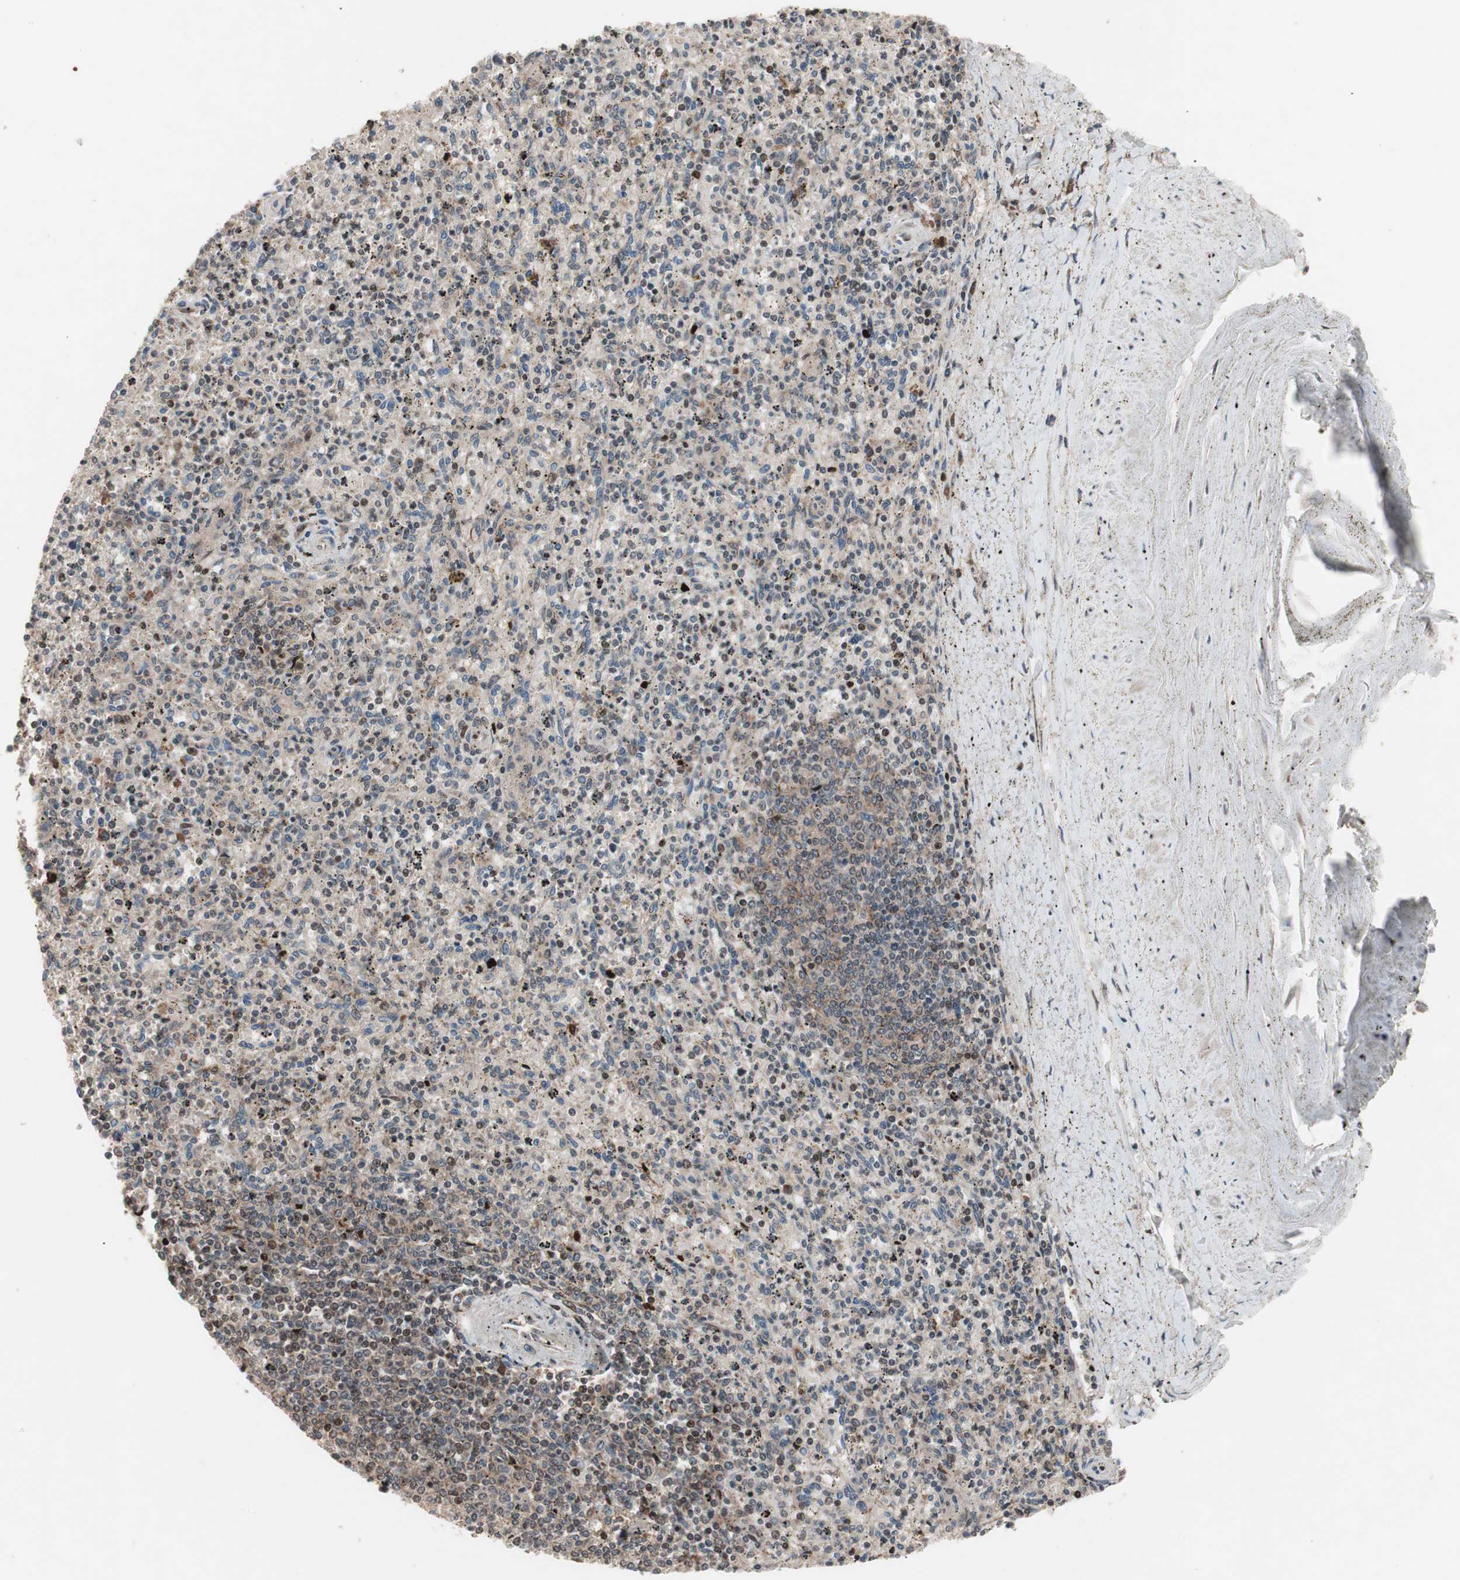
{"staining": {"intensity": "moderate", "quantity": ">75%", "location": "cytoplasmic/membranous,nuclear"}, "tissue": "spleen", "cell_type": "Cells in red pulp", "image_type": "normal", "snomed": [{"axis": "morphology", "description": "Normal tissue, NOS"}, {"axis": "topography", "description": "Spleen"}], "caption": "DAB (3,3'-diaminobenzidine) immunohistochemical staining of unremarkable spleen exhibits moderate cytoplasmic/membranous,nuclear protein positivity in approximately >75% of cells in red pulp.", "gene": "NF2", "patient": {"sex": "male", "age": 72}}